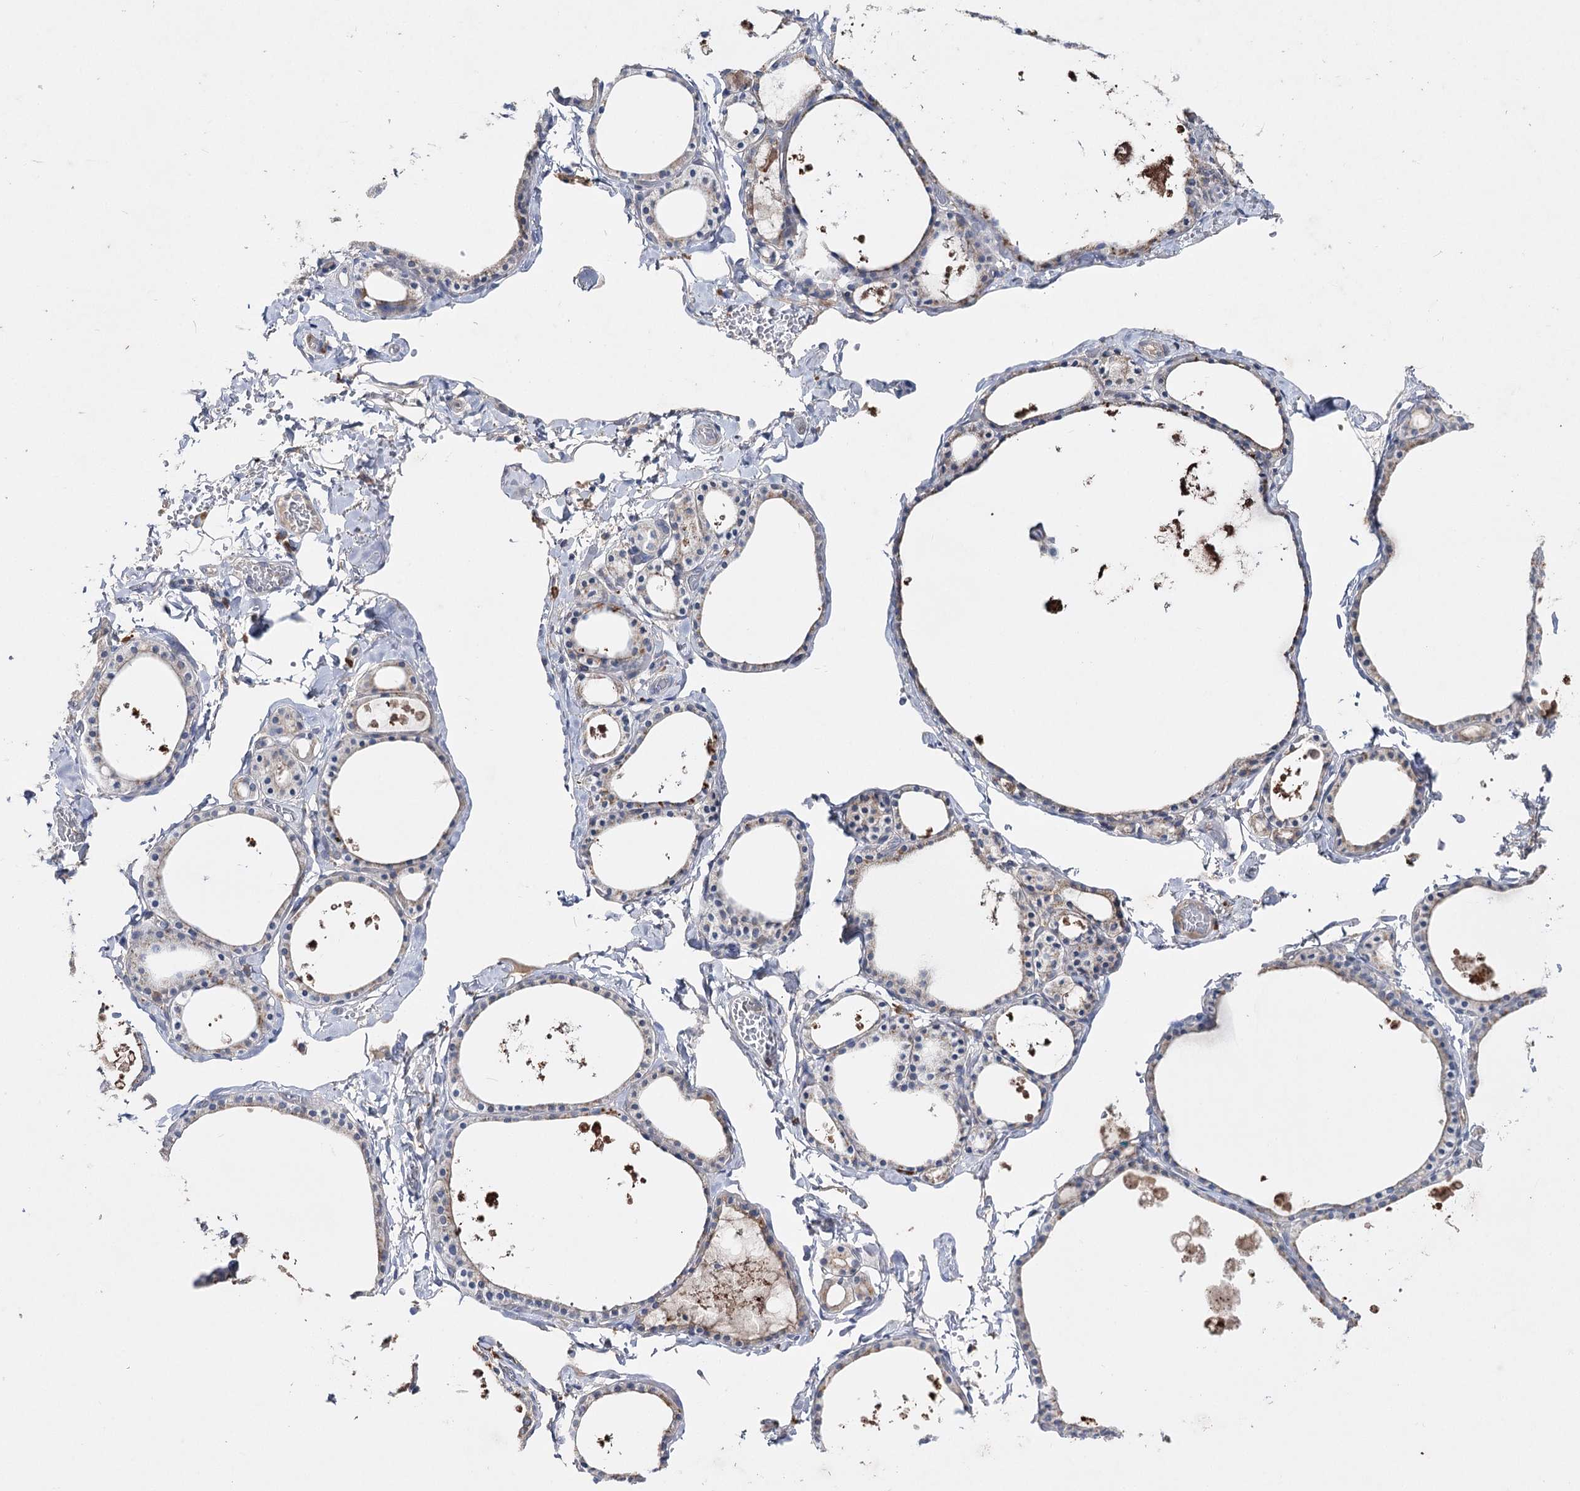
{"staining": {"intensity": "moderate", "quantity": "<25%", "location": "cytoplasmic/membranous"}, "tissue": "thyroid gland", "cell_type": "Glandular cells", "image_type": "normal", "snomed": [{"axis": "morphology", "description": "Normal tissue, NOS"}, {"axis": "topography", "description": "Thyroid gland"}], "caption": "High-power microscopy captured an IHC image of unremarkable thyroid gland, revealing moderate cytoplasmic/membranous expression in about <25% of glandular cells.", "gene": "IL1RAP", "patient": {"sex": "male", "age": 56}}